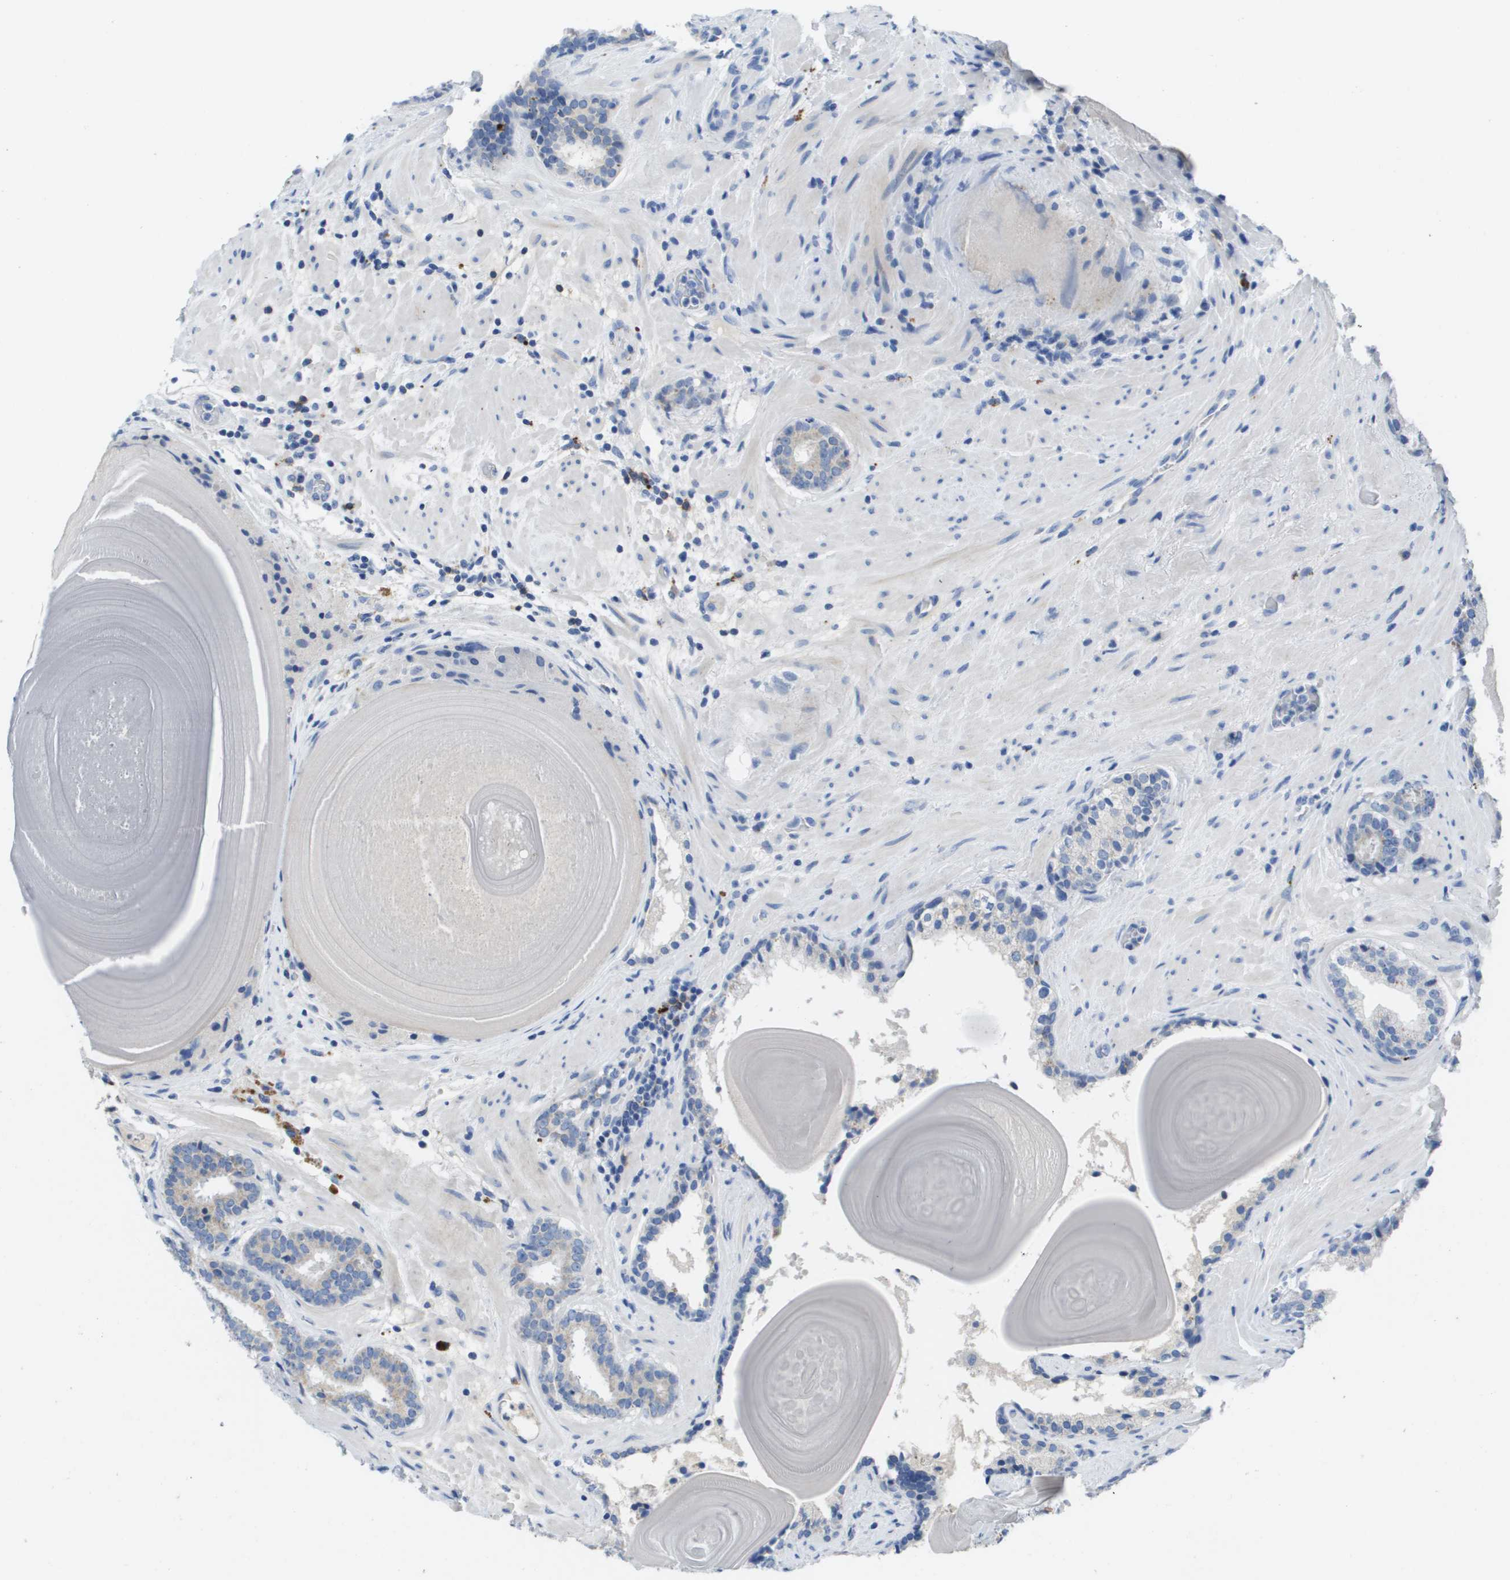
{"staining": {"intensity": "negative", "quantity": "none", "location": "none"}, "tissue": "prostate cancer", "cell_type": "Tumor cells", "image_type": "cancer", "snomed": [{"axis": "morphology", "description": "Adenocarcinoma, Low grade"}, {"axis": "topography", "description": "Prostate"}], "caption": "There is no significant staining in tumor cells of adenocarcinoma (low-grade) (prostate). (DAB (3,3'-diaminobenzidine) immunohistochemistry visualized using brightfield microscopy, high magnification).", "gene": "MS4A1", "patient": {"sex": "male", "age": 69}}